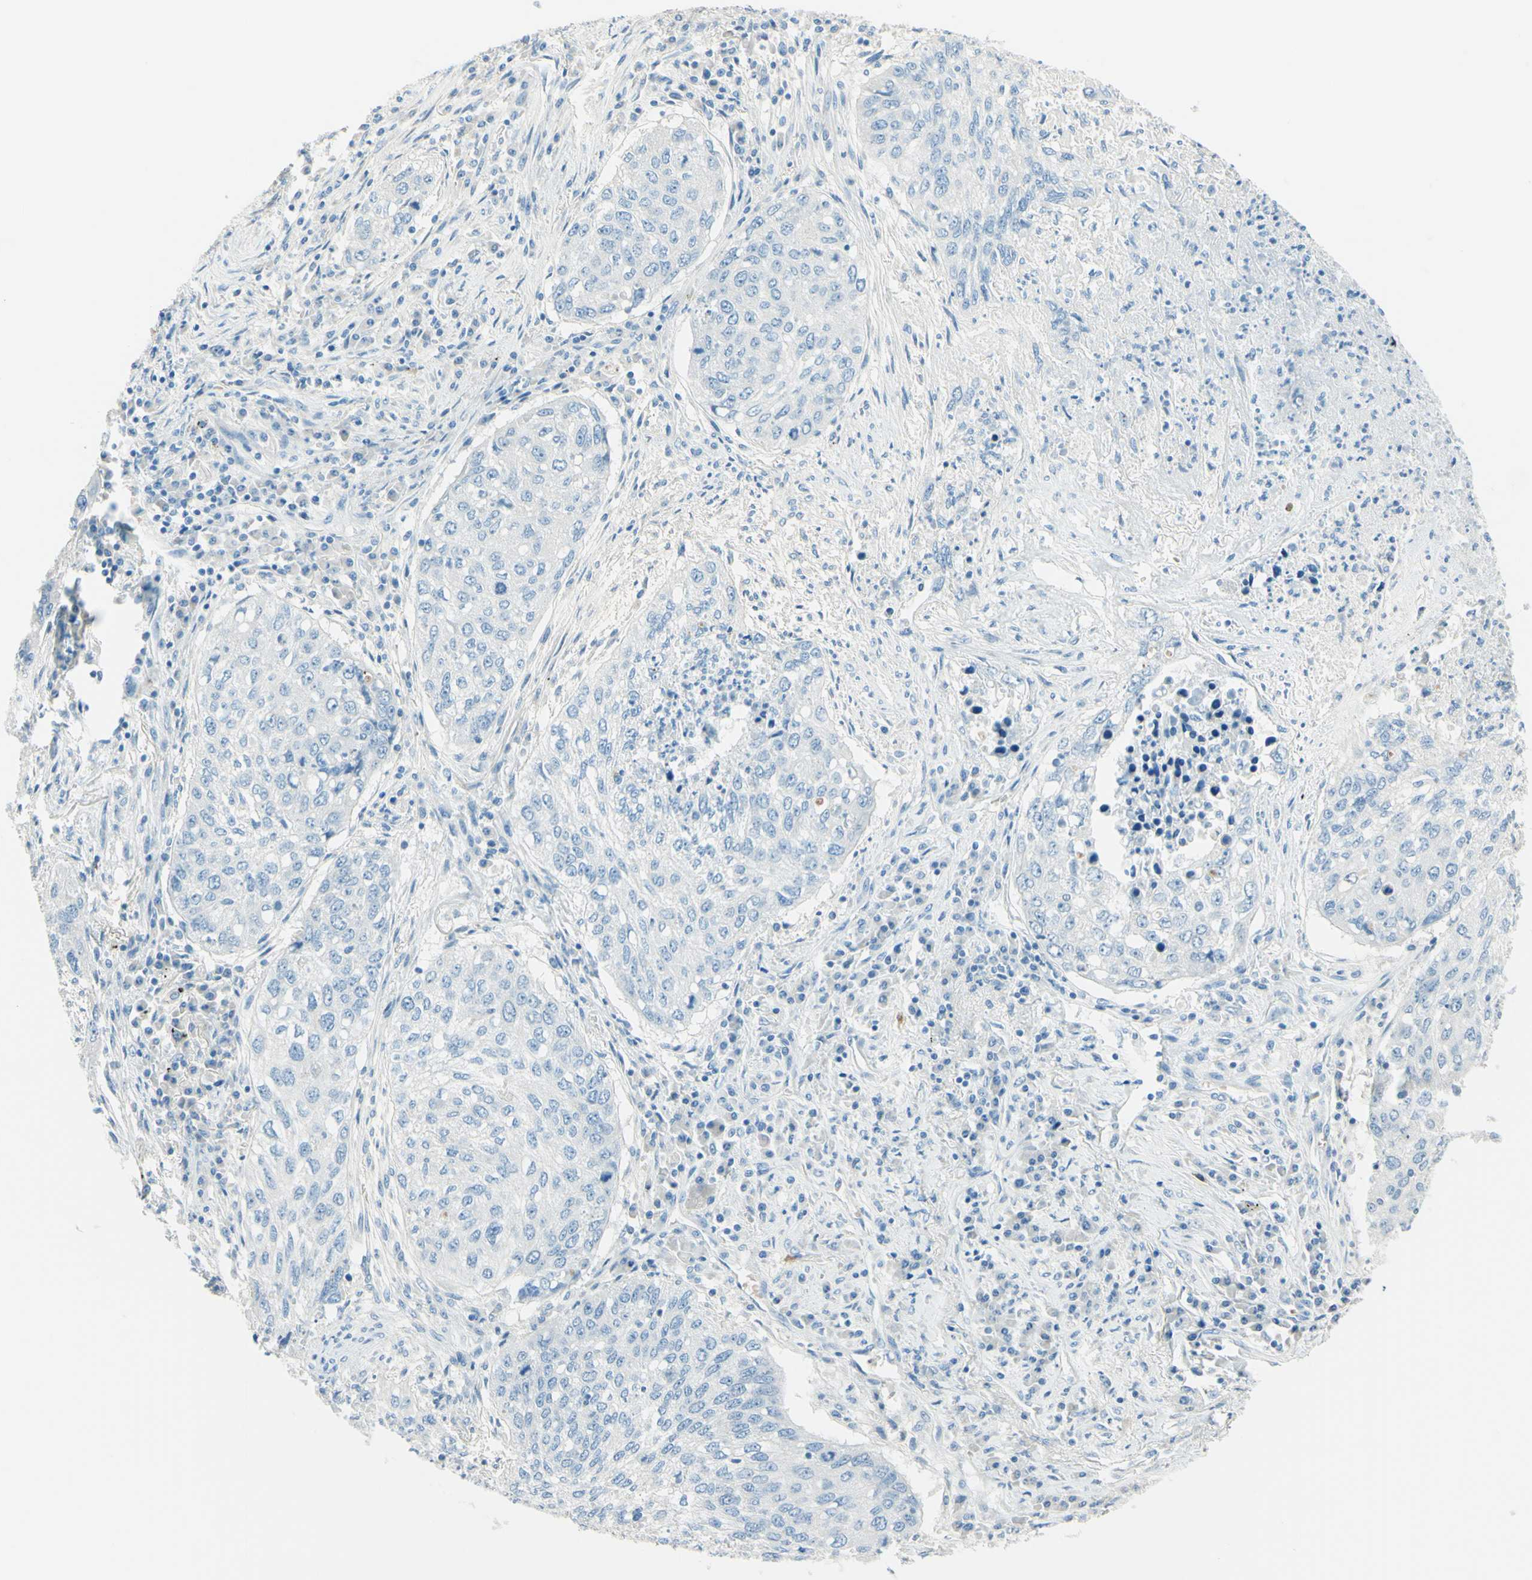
{"staining": {"intensity": "negative", "quantity": "none", "location": "none"}, "tissue": "lung cancer", "cell_type": "Tumor cells", "image_type": "cancer", "snomed": [{"axis": "morphology", "description": "Squamous cell carcinoma, NOS"}, {"axis": "topography", "description": "Lung"}], "caption": "Protein analysis of squamous cell carcinoma (lung) shows no significant expression in tumor cells.", "gene": "NCBP2L", "patient": {"sex": "female", "age": 63}}